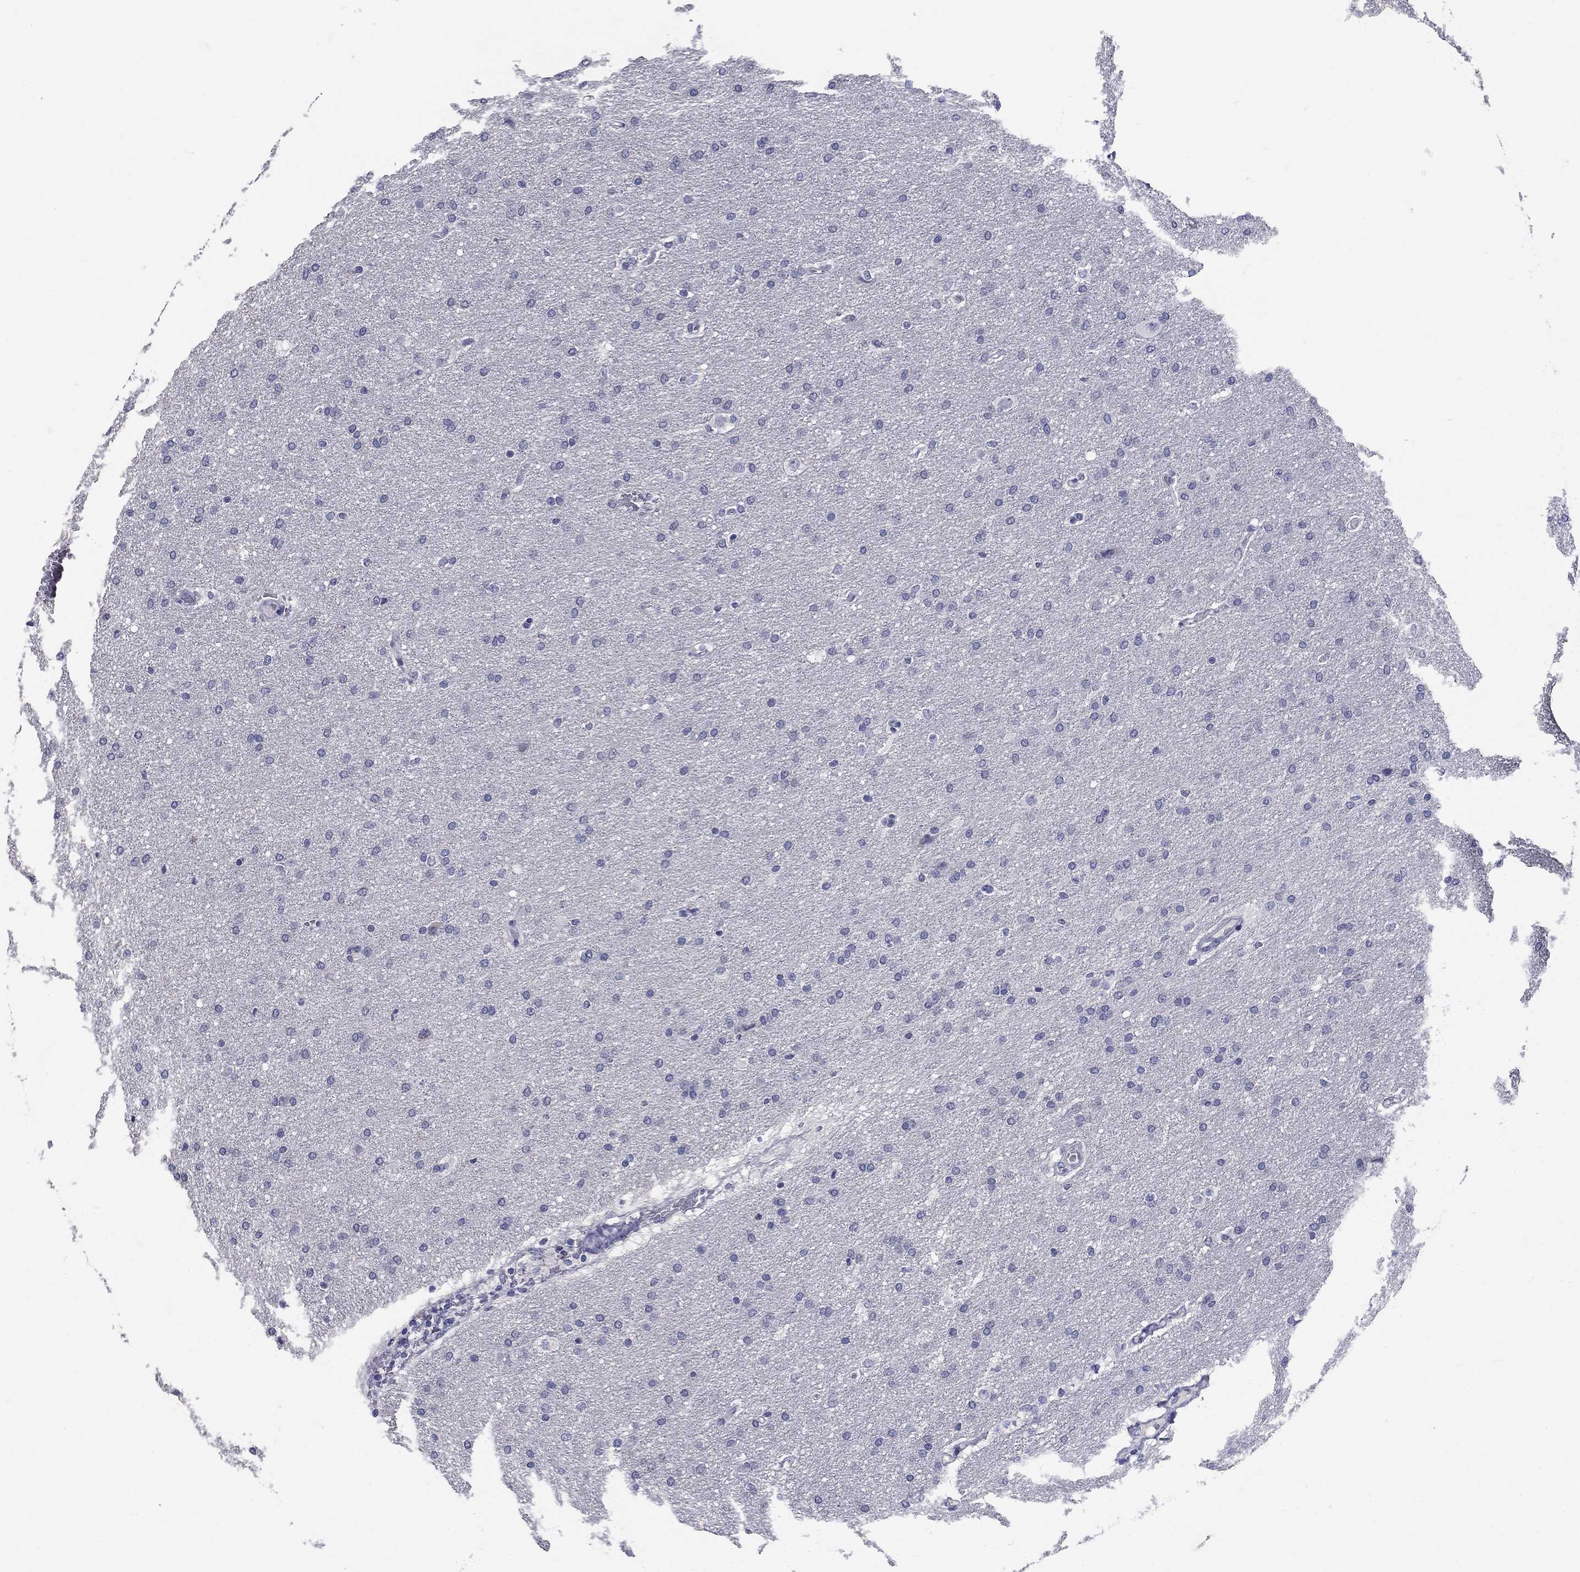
{"staining": {"intensity": "negative", "quantity": "none", "location": "none"}, "tissue": "glioma", "cell_type": "Tumor cells", "image_type": "cancer", "snomed": [{"axis": "morphology", "description": "Glioma, malignant, Low grade"}, {"axis": "topography", "description": "Brain"}], "caption": "Micrograph shows no protein positivity in tumor cells of malignant glioma (low-grade) tissue. (Brightfield microscopy of DAB (3,3'-diaminobenzidine) IHC at high magnification).", "gene": "POMC", "patient": {"sex": "female", "age": 37}}